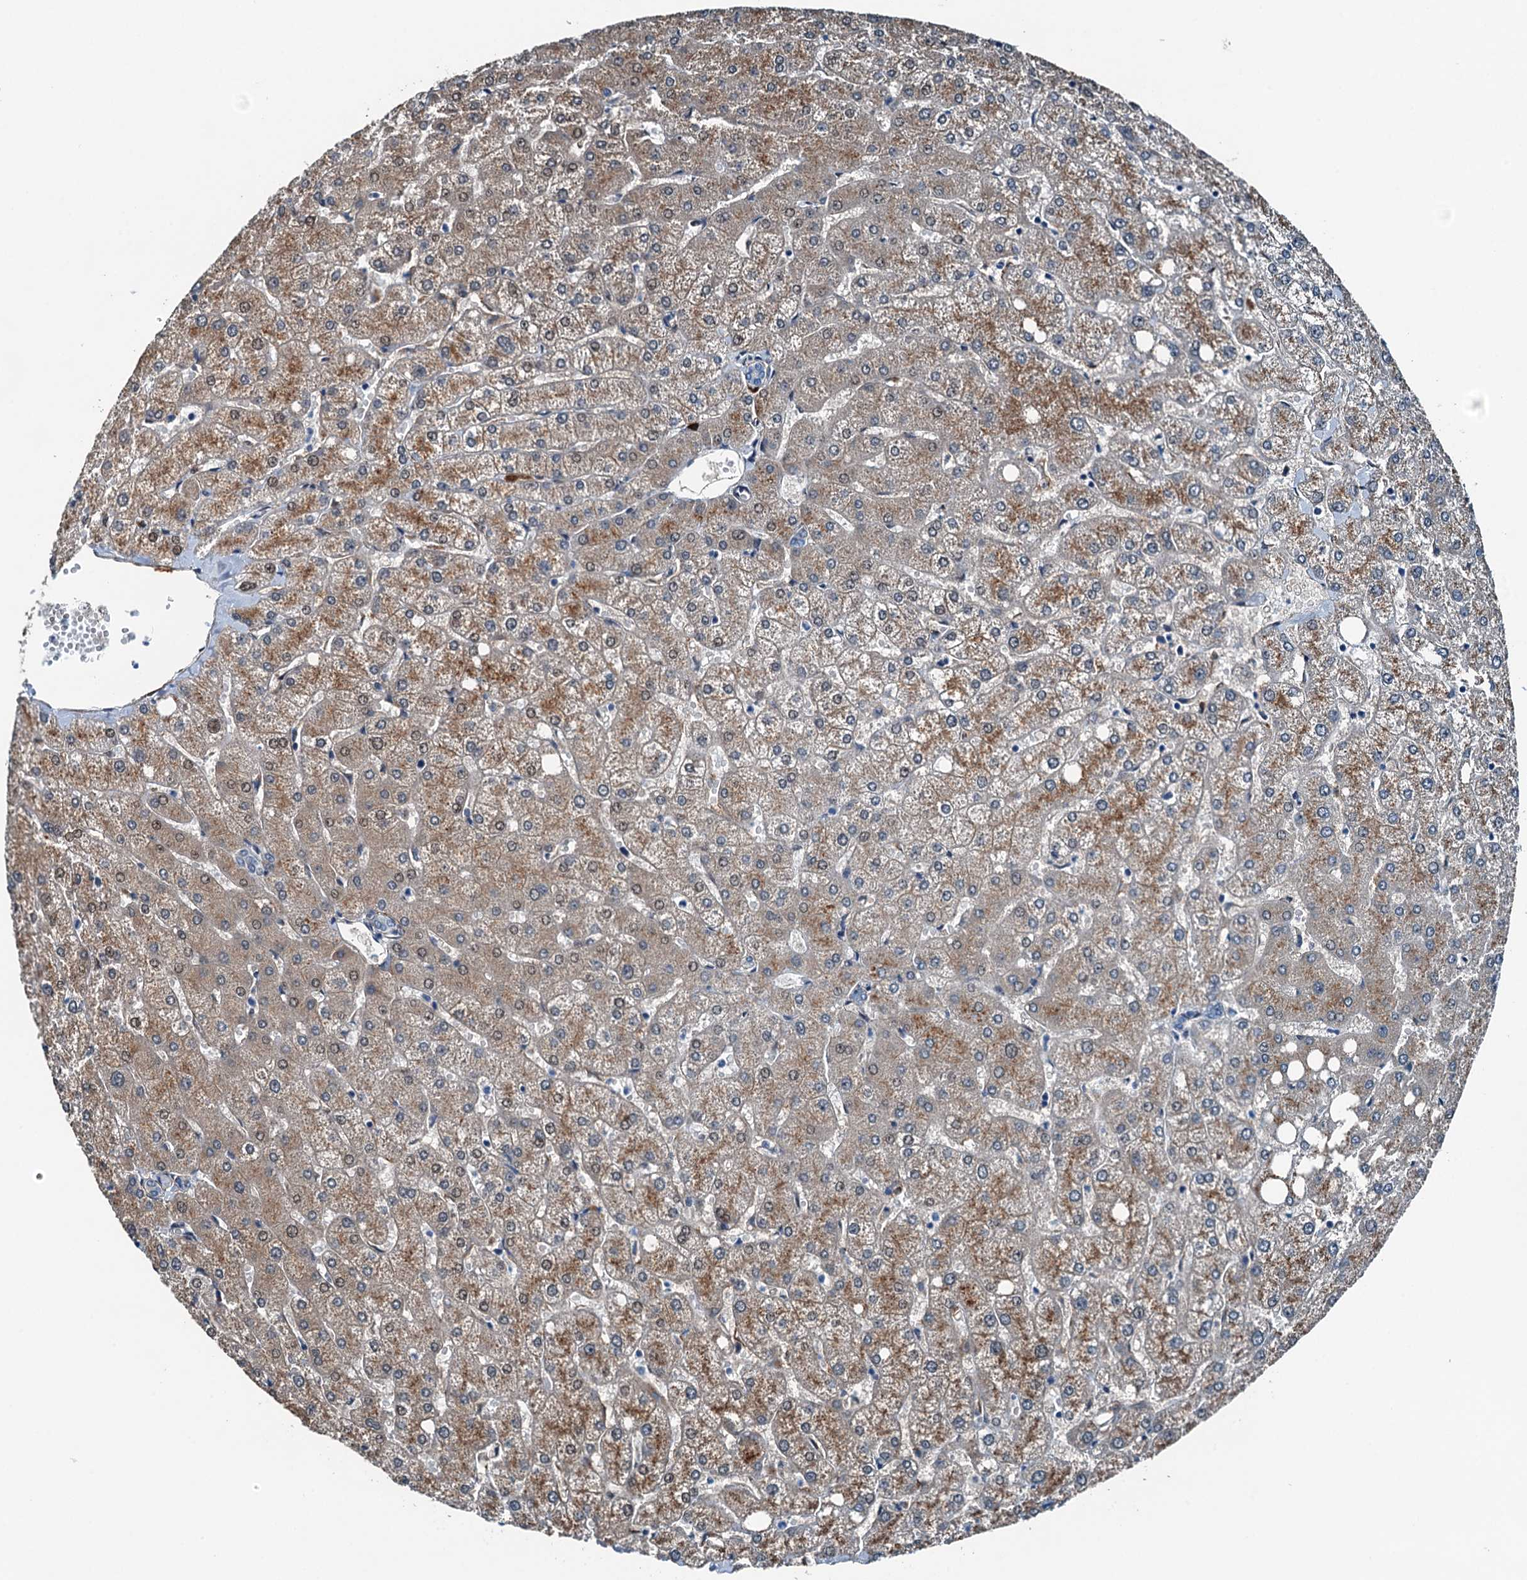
{"staining": {"intensity": "negative", "quantity": "none", "location": "none"}, "tissue": "liver", "cell_type": "Cholangiocytes", "image_type": "normal", "snomed": [{"axis": "morphology", "description": "Normal tissue, NOS"}, {"axis": "topography", "description": "Liver"}], "caption": "This is an immunohistochemistry micrograph of unremarkable liver. There is no expression in cholangiocytes.", "gene": "TAMALIN", "patient": {"sex": "female", "age": 54}}